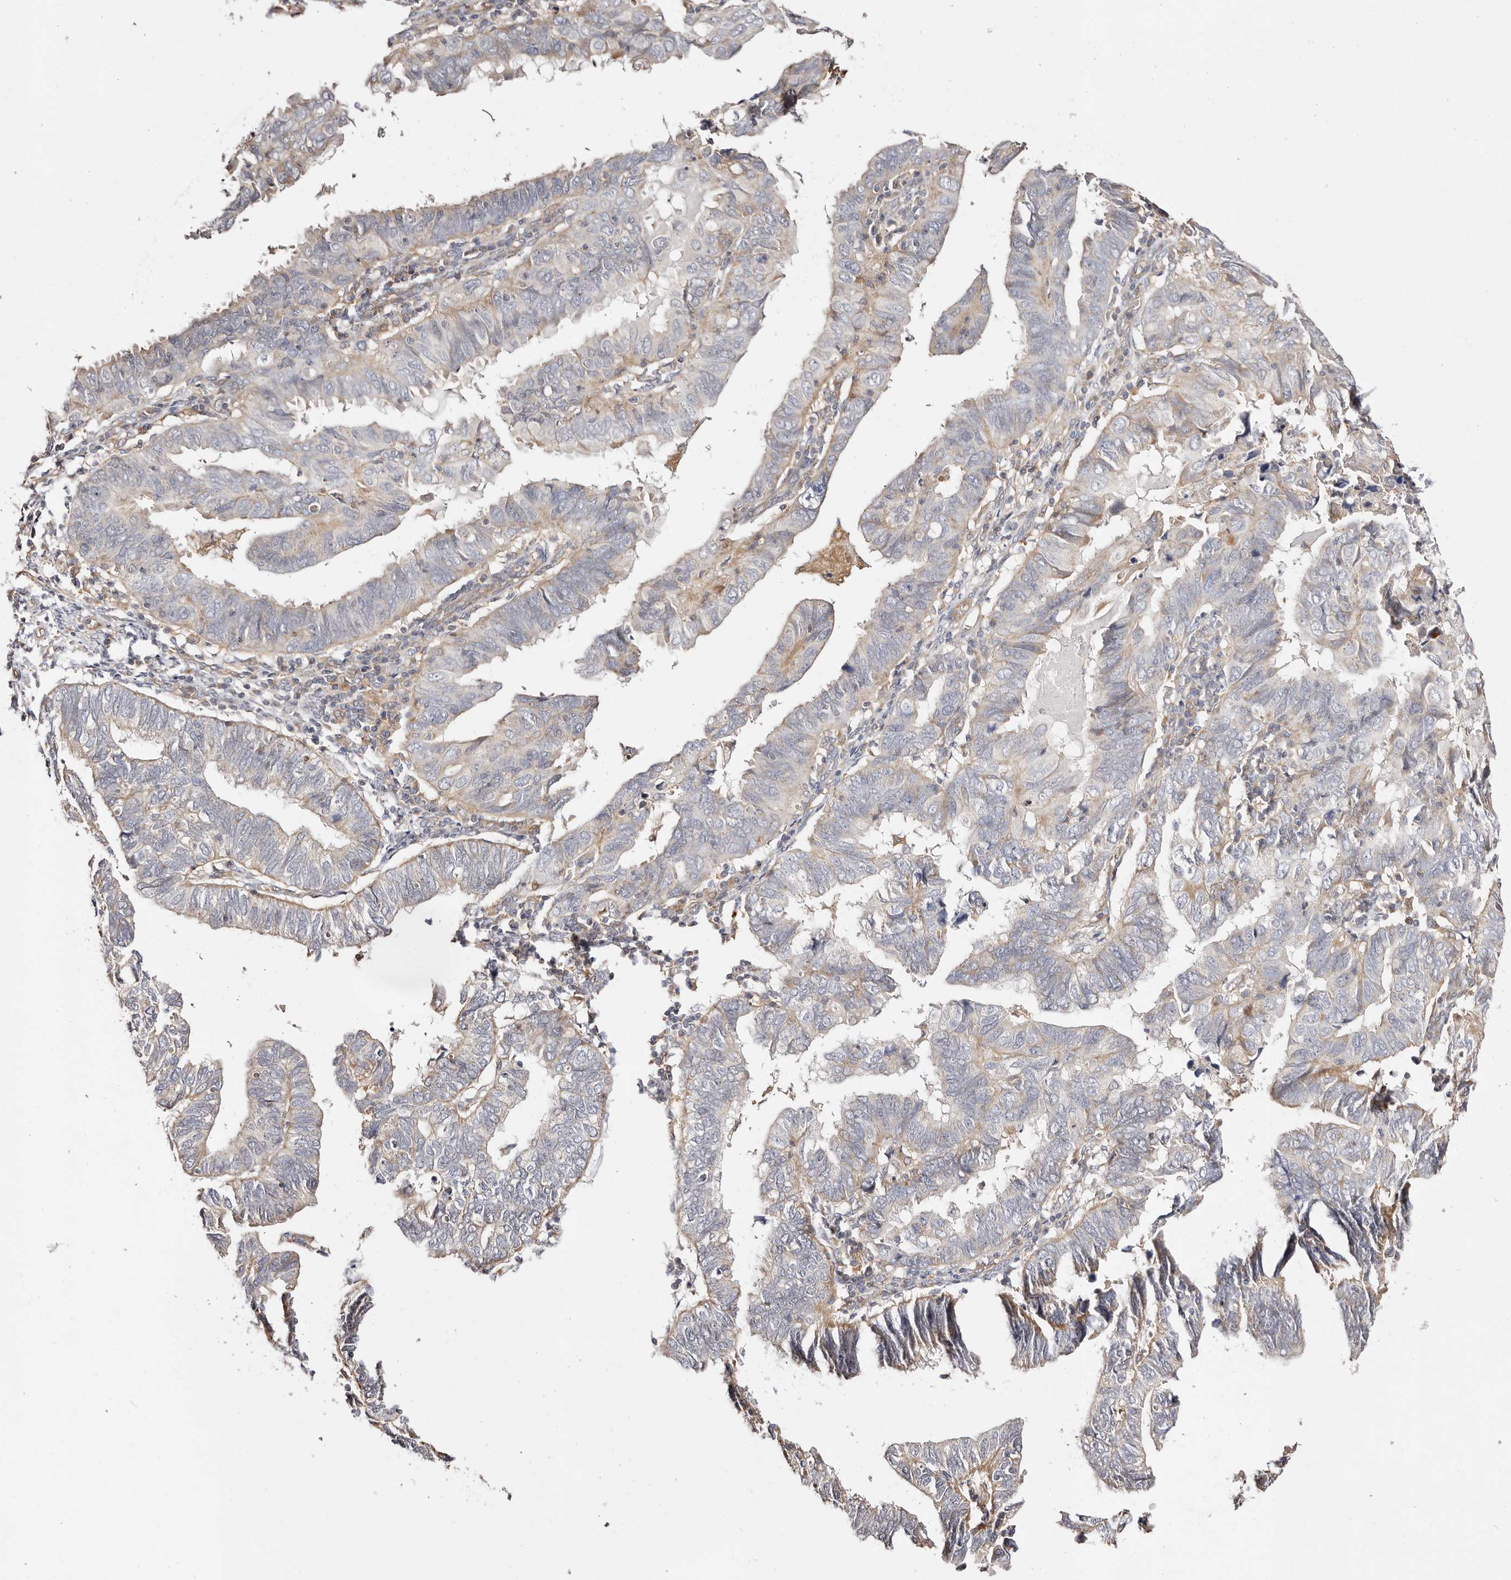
{"staining": {"intensity": "weak", "quantity": "25%-75%", "location": "cytoplasmic/membranous"}, "tissue": "endometrial cancer", "cell_type": "Tumor cells", "image_type": "cancer", "snomed": [{"axis": "morphology", "description": "Adenocarcinoma, NOS"}, {"axis": "topography", "description": "Uterus"}], "caption": "An image of human endometrial adenocarcinoma stained for a protein exhibits weak cytoplasmic/membranous brown staining in tumor cells.", "gene": "MAPK1", "patient": {"sex": "female", "age": 77}}